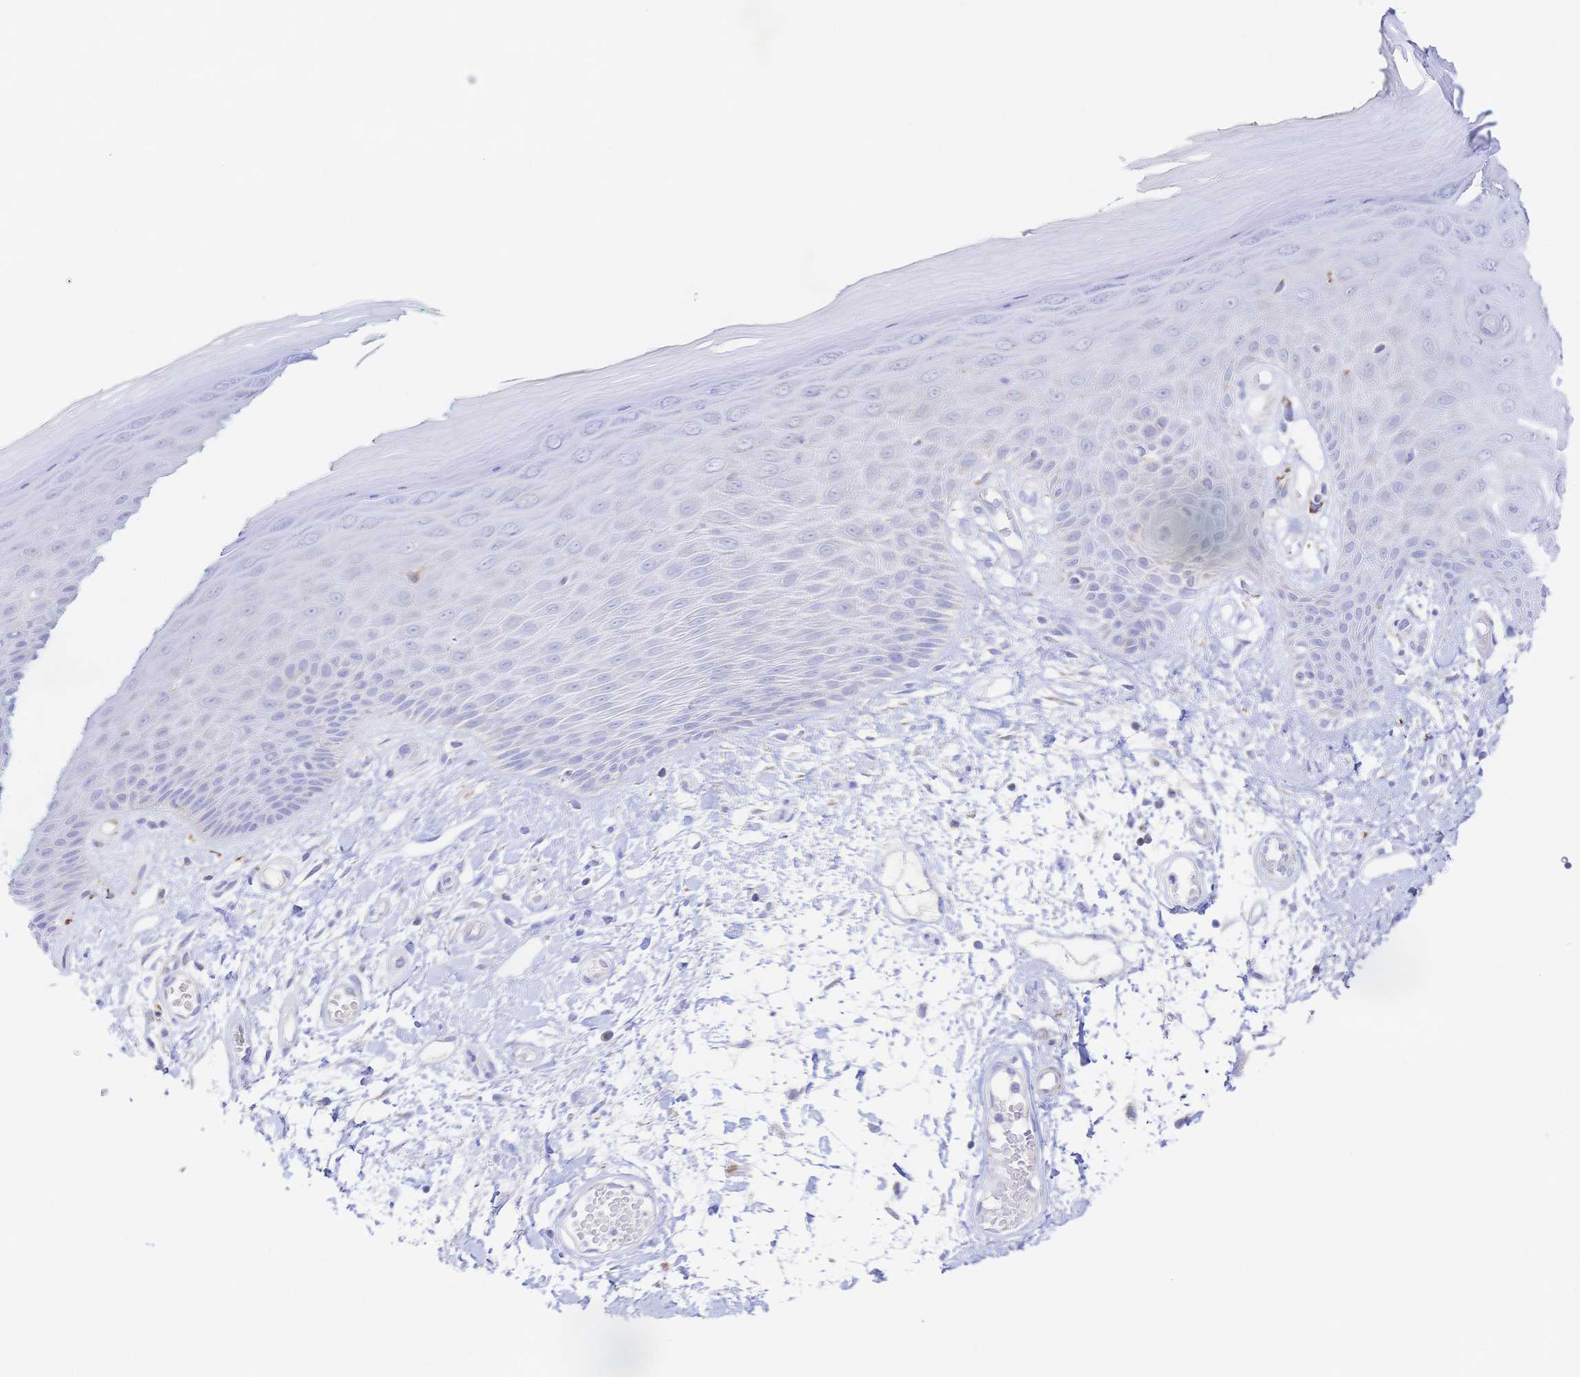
{"staining": {"intensity": "negative", "quantity": "none", "location": "none"}, "tissue": "skin", "cell_type": "Epidermal cells", "image_type": "normal", "snomed": [{"axis": "morphology", "description": "Normal tissue, NOS"}, {"axis": "topography", "description": "Anal"}, {"axis": "topography", "description": "Peripheral nerve tissue"}], "caption": "DAB immunohistochemical staining of unremarkable human skin reveals no significant staining in epidermal cells.", "gene": "SYNGR4", "patient": {"sex": "male", "age": 78}}